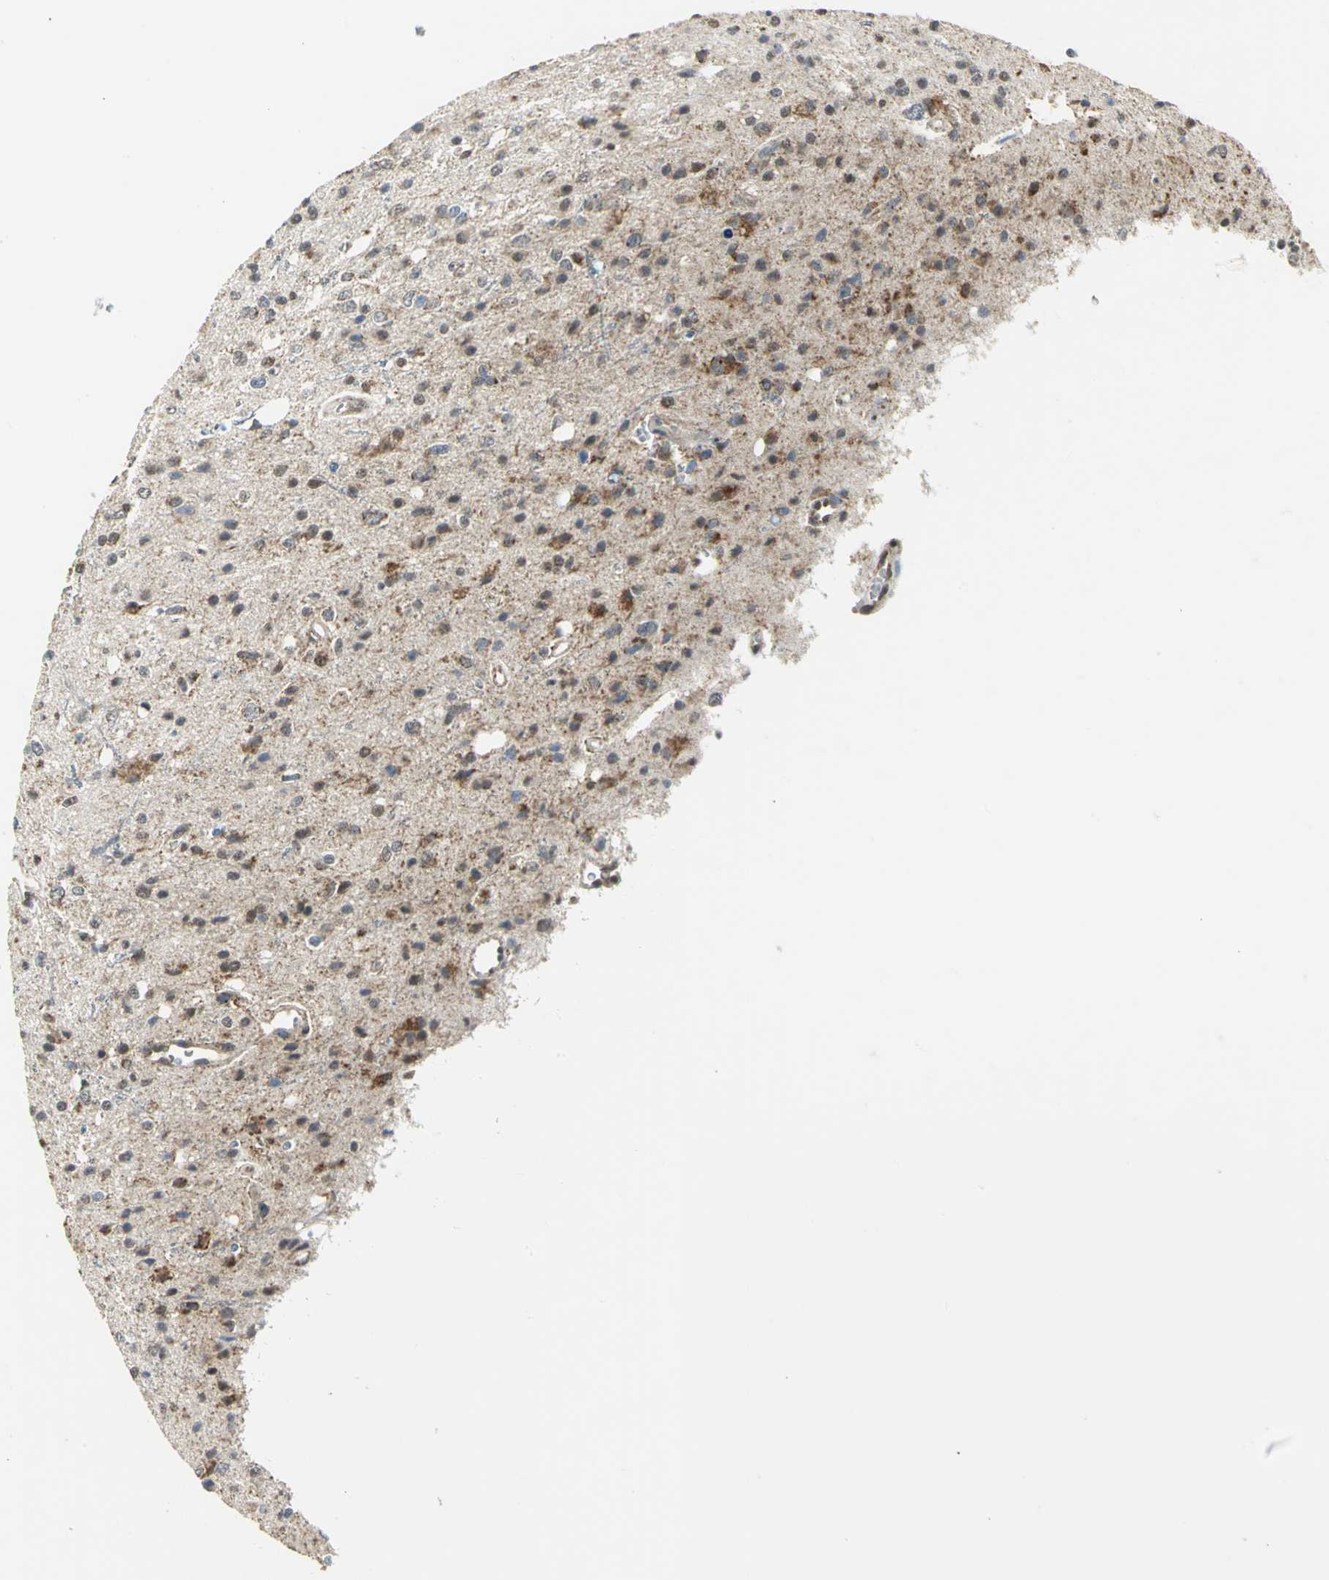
{"staining": {"intensity": "moderate", "quantity": "25%-75%", "location": "cytoplasmic/membranous"}, "tissue": "glioma", "cell_type": "Tumor cells", "image_type": "cancer", "snomed": [{"axis": "morphology", "description": "Glioma, malignant, High grade"}, {"axis": "topography", "description": "Brain"}], "caption": "Immunohistochemistry (IHC) histopathology image of human glioma stained for a protein (brown), which exhibits medium levels of moderate cytoplasmic/membranous staining in approximately 25%-75% of tumor cells.", "gene": "NDUFB5", "patient": {"sex": "male", "age": 47}}